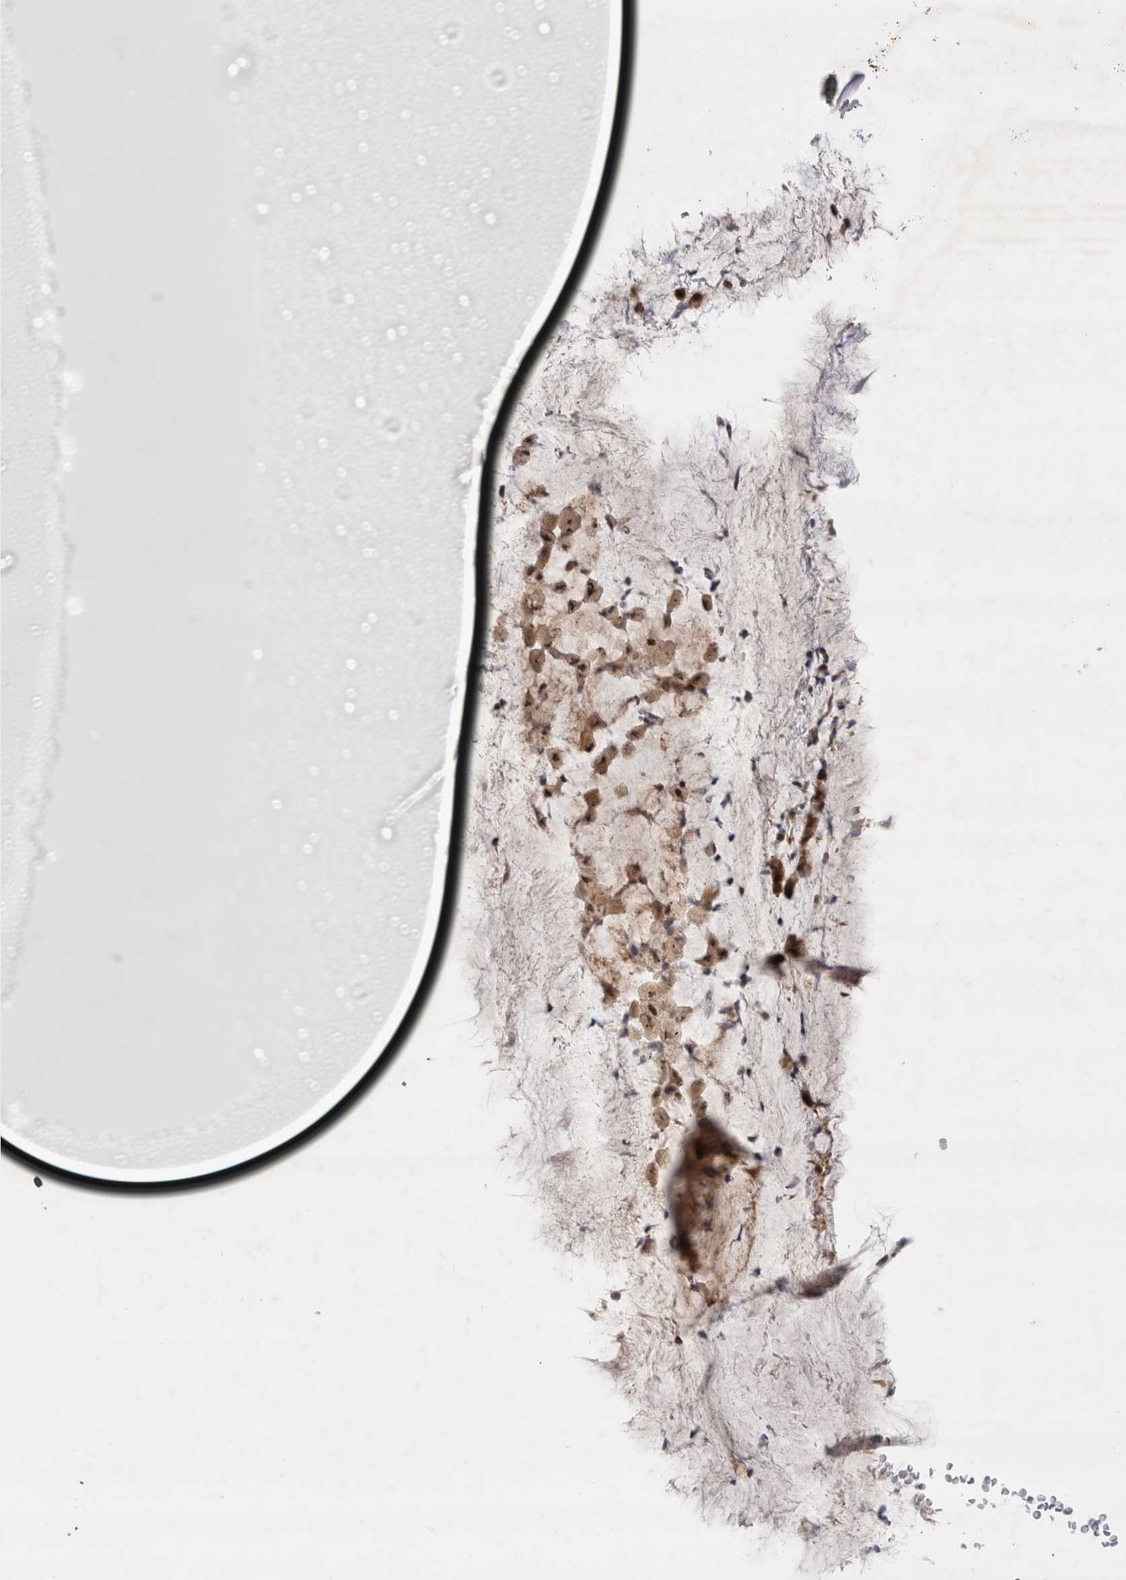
{"staining": {"intensity": "moderate", "quantity": ">75%", "location": "cytoplasmic/membranous,nuclear"}, "tissue": "bronchus", "cell_type": "Respiratory epithelial cells", "image_type": "normal", "snomed": [{"axis": "morphology", "description": "Normal tissue, NOS"}, {"axis": "topography", "description": "Cartilage tissue"}], "caption": "Immunohistochemistry of unremarkable bronchus shows medium levels of moderate cytoplasmic/membranous,nuclear positivity in approximately >75% of respiratory epithelial cells.", "gene": "SLC29A1", "patient": {"sex": "female", "age": 63}}